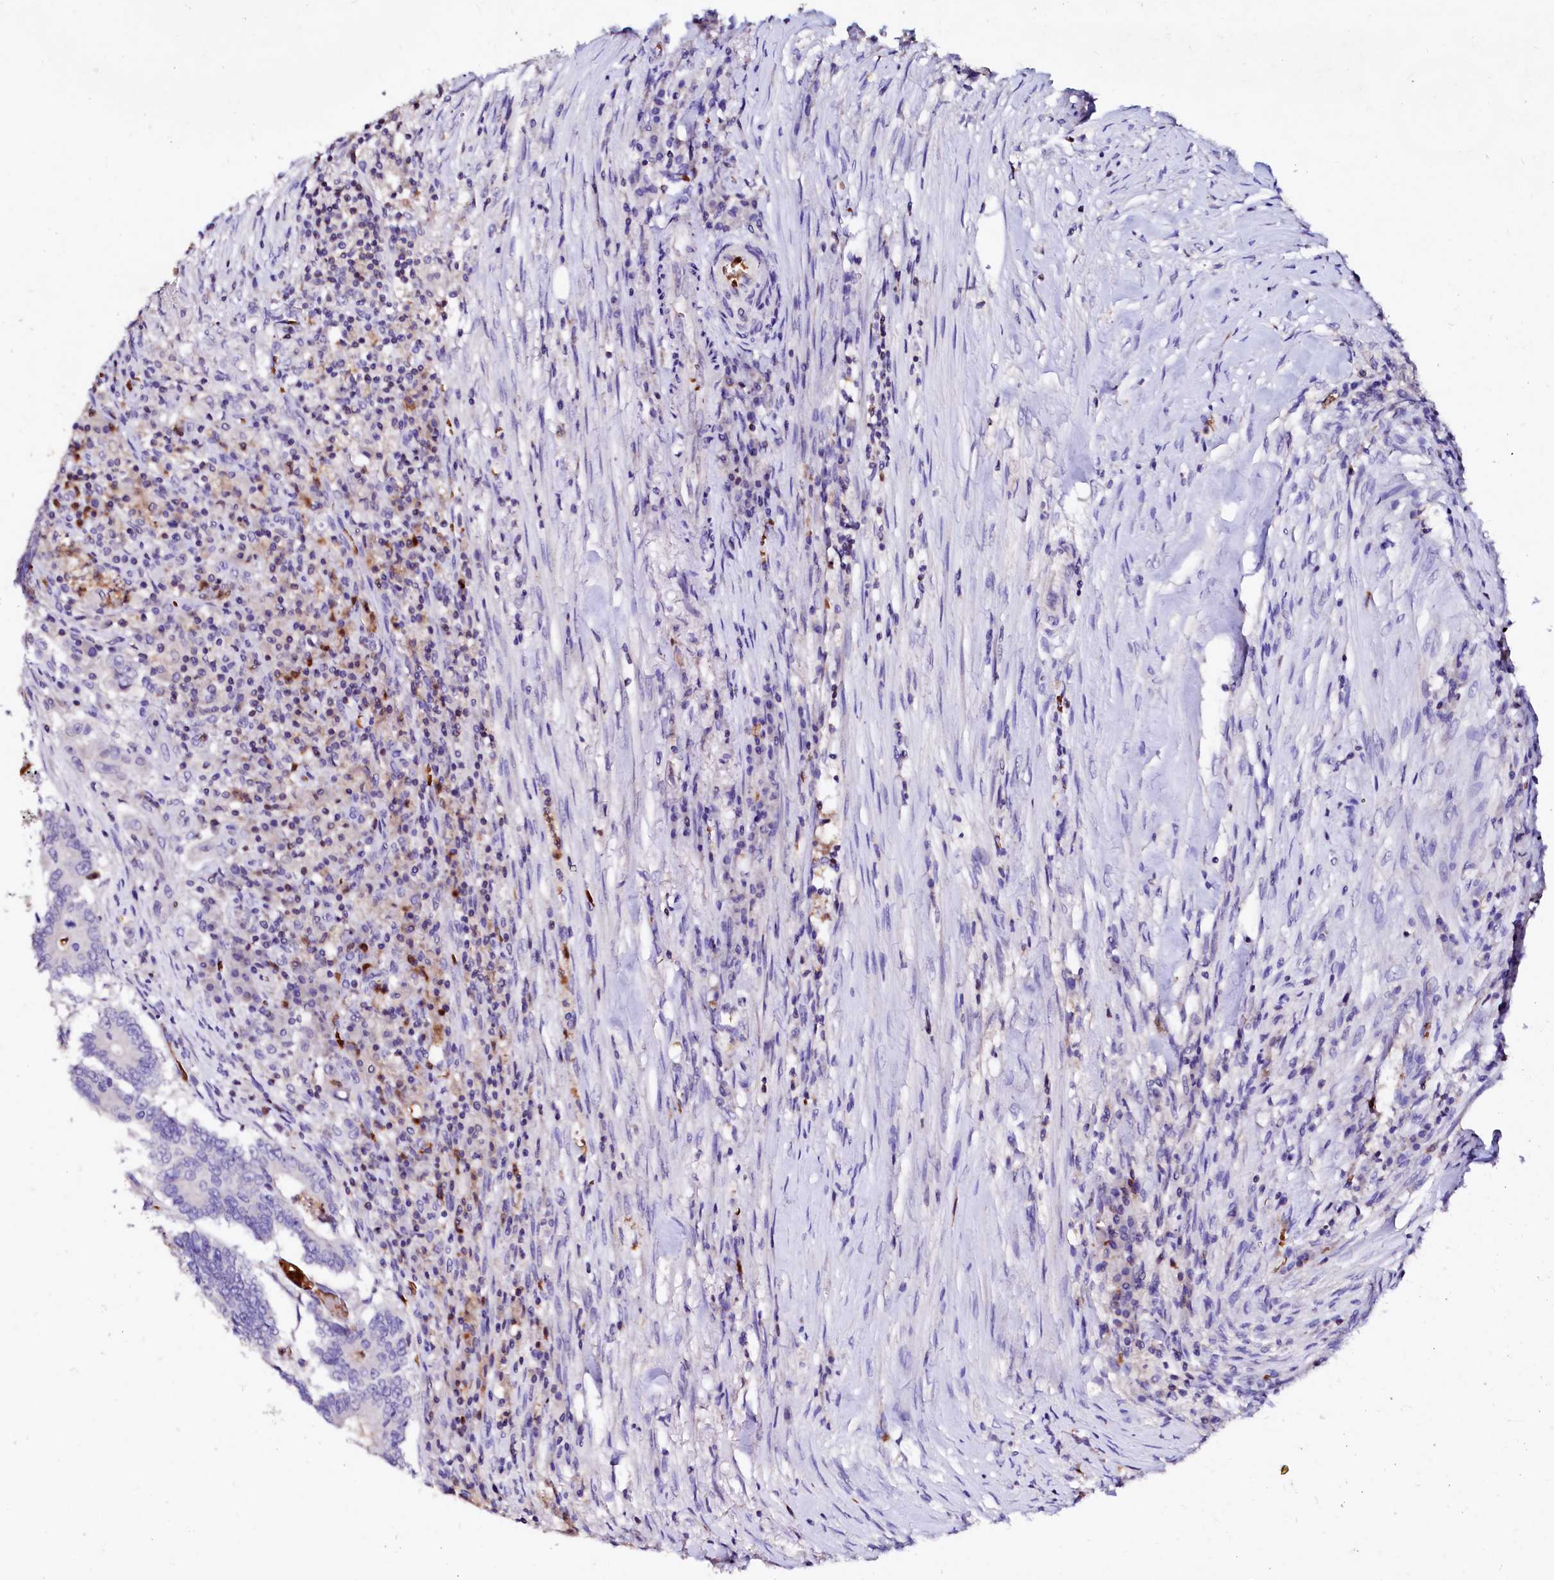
{"staining": {"intensity": "negative", "quantity": "none", "location": "none"}, "tissue": "colorectal cancer", "cell_type": "Tumor cells", "image_type": "cancer", "snomed": [{"axis": "morphology", "description": "Adenocarcinoma, NOS"}, {"axis": "topography", "description": "Colon"}], "caption": "Colorectal cancer (adenocarcinoma) stained for a protein using immunohistochemistry shows no positivity tumor cells.", "gene": "RAB27A", "patient": {"sex": "male", "age": 83}}